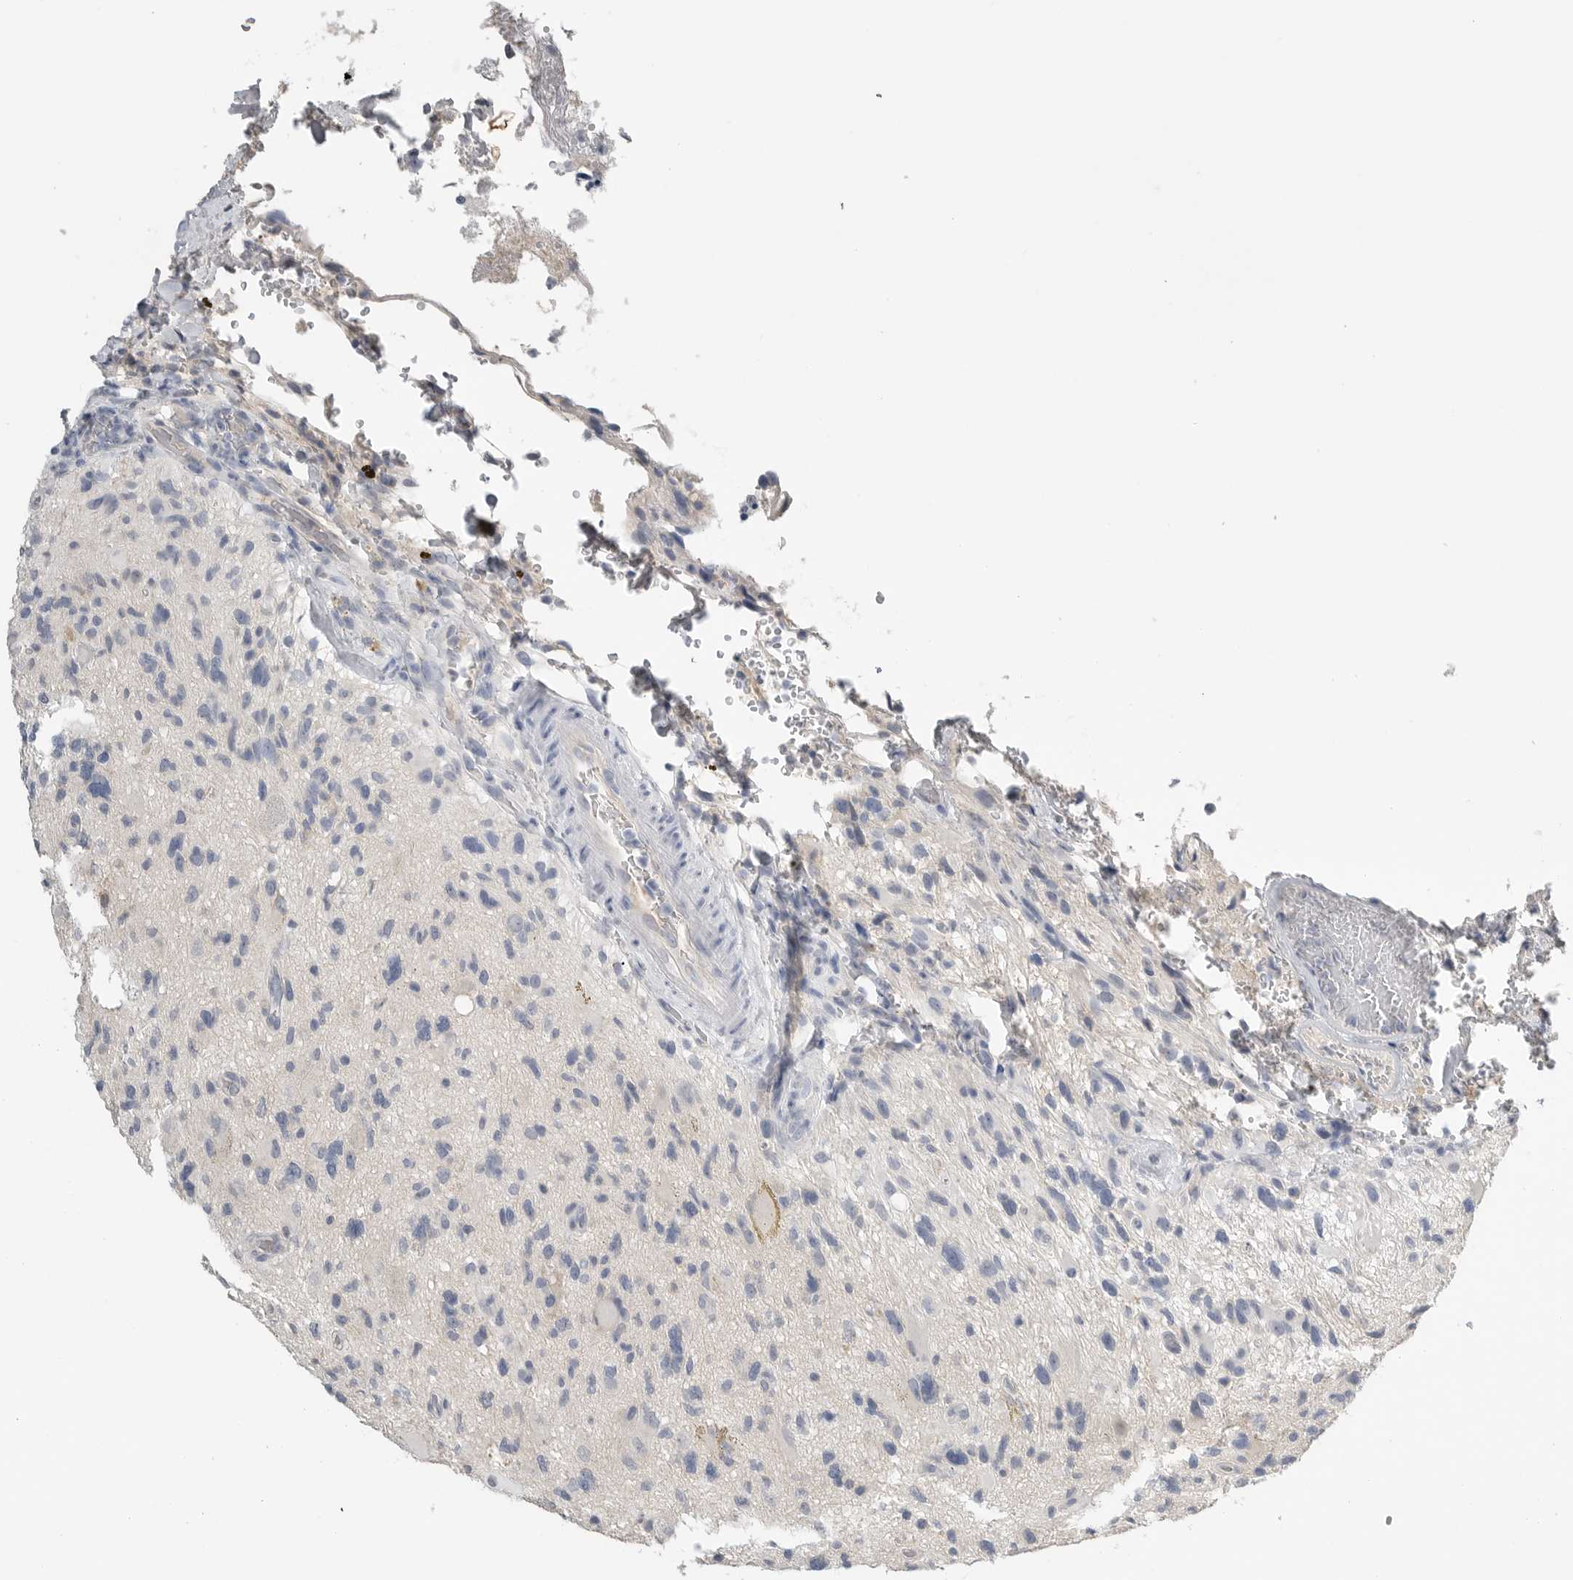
{"staining": {"intensity": "negative", "quantity": "none", "location": "none"}, "tissue": "glioma", "cell_type": "Tumor cells", "image_type": "cancer", "snomed": [{"axis": "morphology", "description": "Glioma, malignant, High grade"}, {"axis": "topography", "description": "Brain"}], "caption": "Human malignant glioma (high-grade) stained for a protein using immunohistochemistry exhibits no positivity in tumor cells.", "gene": "FABP6", "patient": {"sex": "male", "age": 33}}